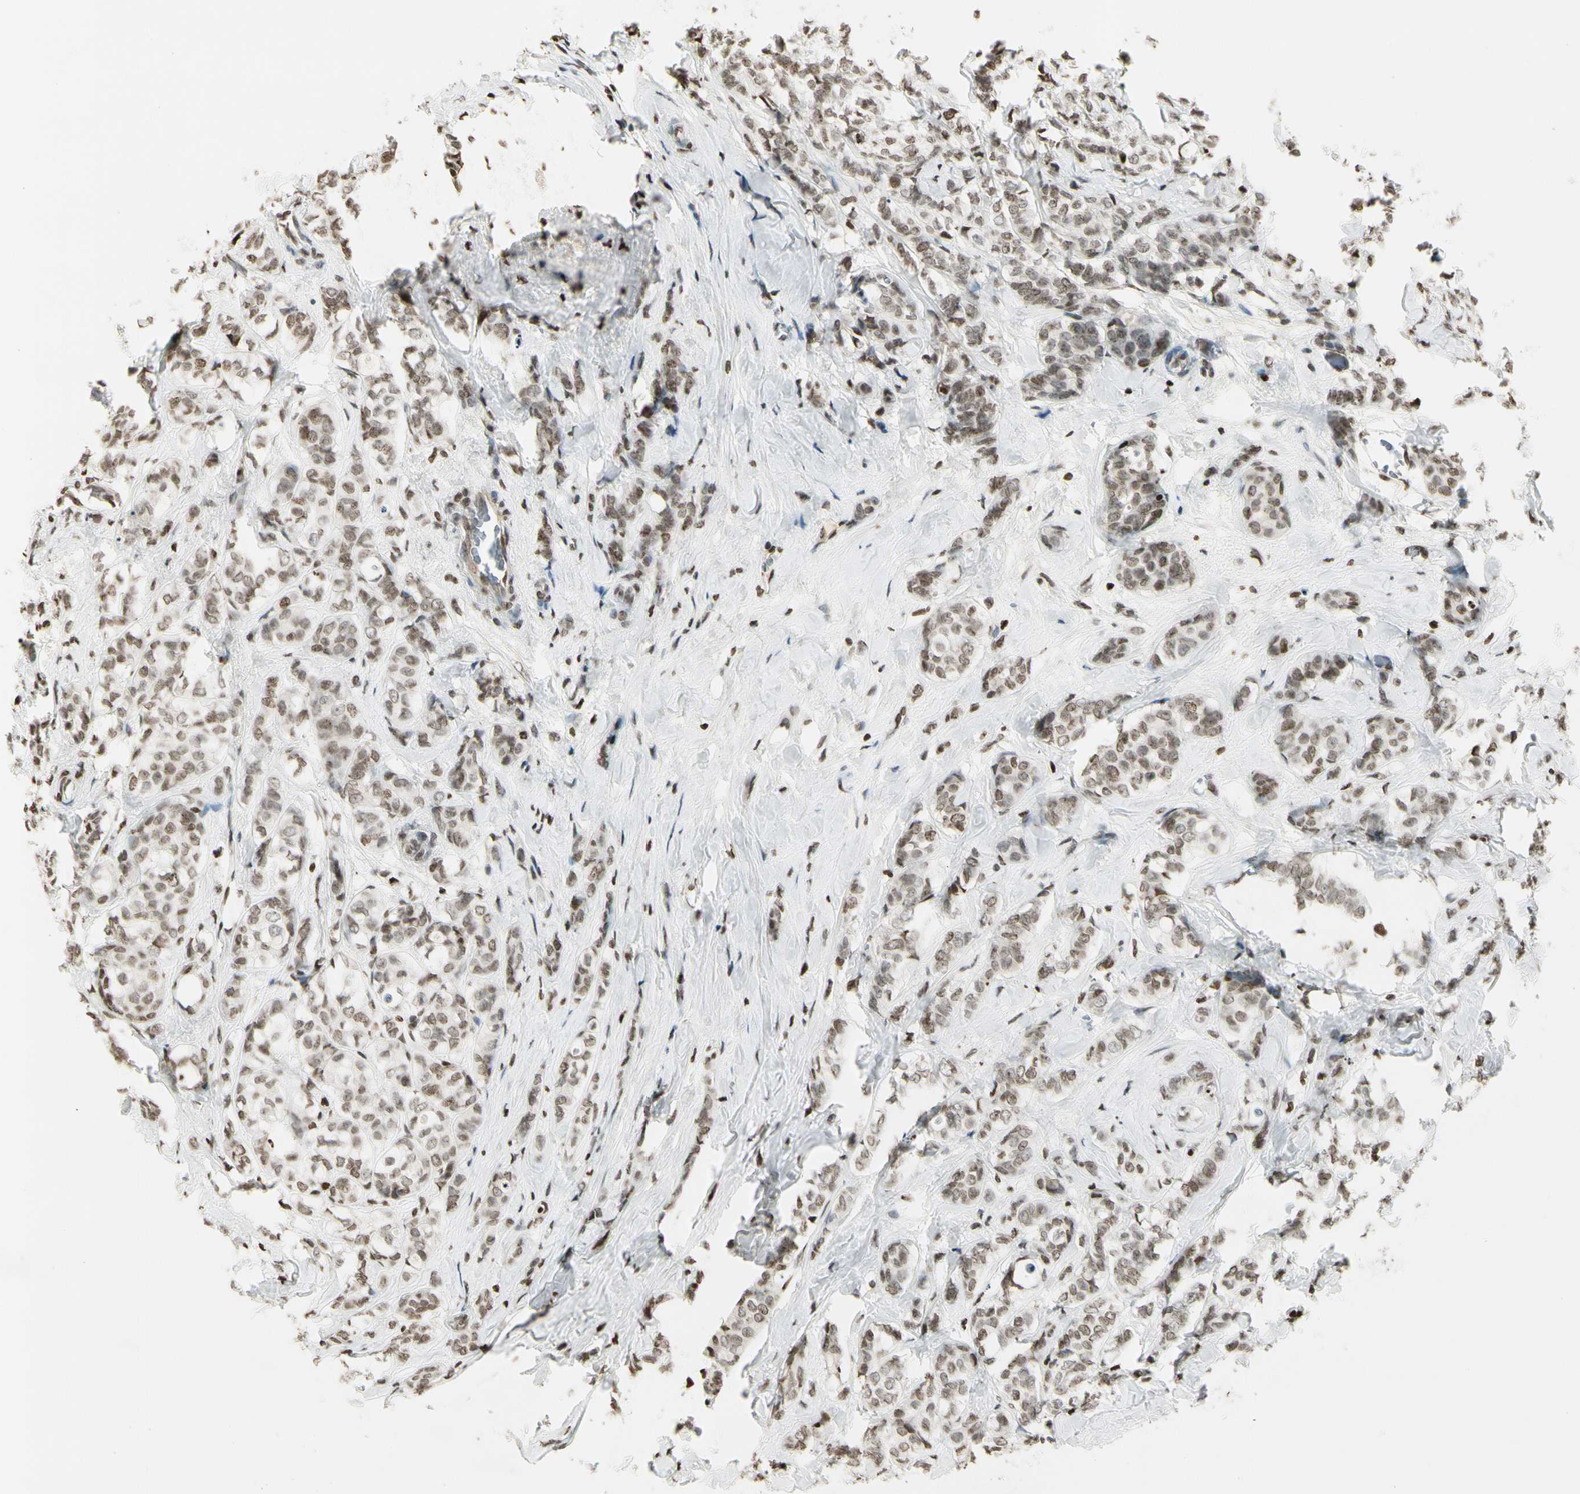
{"staining": {"intensity": "weak", "quantity": ">75%", "location": "nuclear"}, "tissue": "breast cancer", "cell_type": "Tumor cells", "image_type": "cancer", "snomed": [{"axis": "morphology", "description": "Lobular carcinoma"}, {"axis": "topography", "description": "Breast"}], "caption": "Brown immunohistochemical staining in breast cancer (lobular carcinoma) exhibits weak nuclear staining in about >75% of tumor cells. Immunohistochemistry stains the protein of interest in brown and the nuclei are stained blue.", "gene": "RORA", "patient": {"sex": "female", "age": 60}}